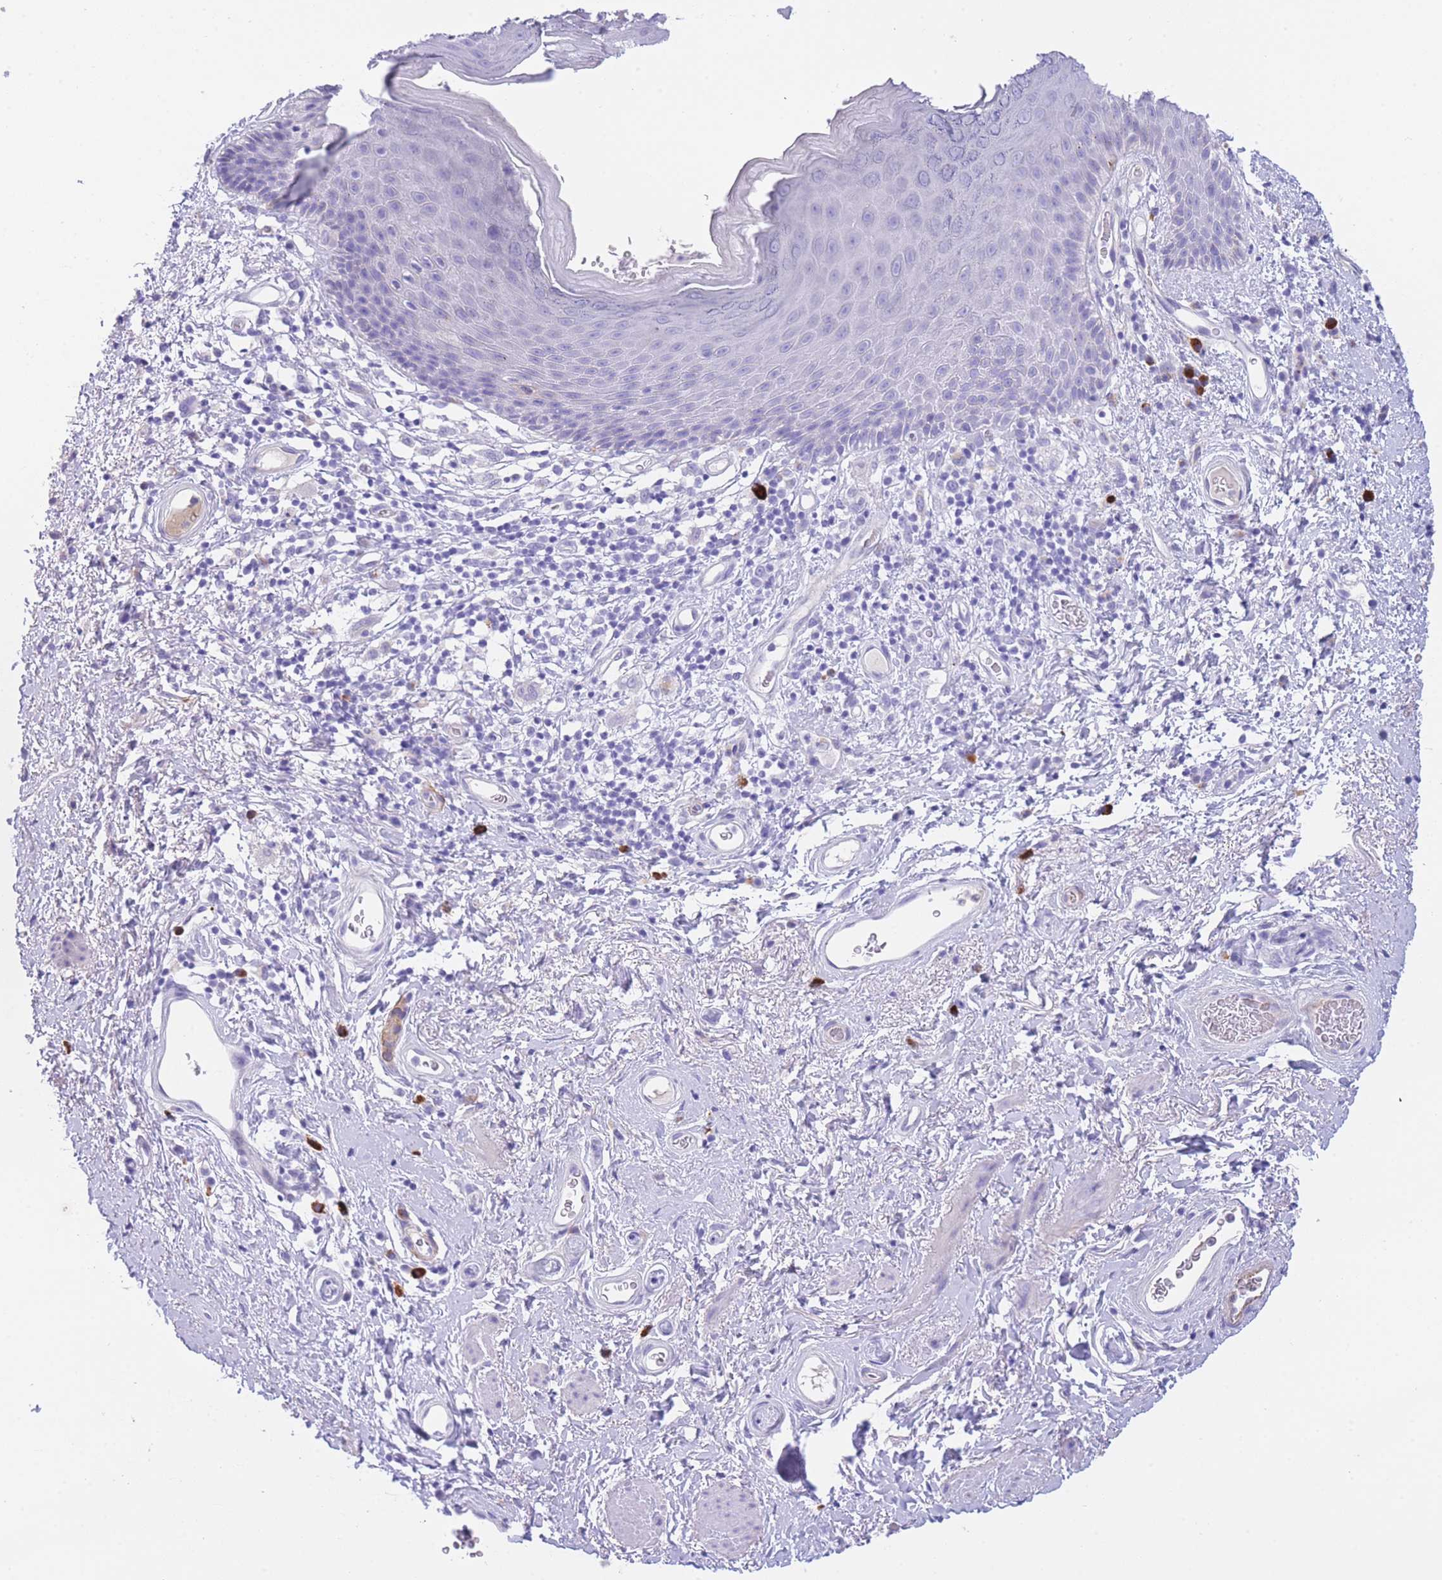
{"staining": {"intensity": "negative", "quantity": "none", "location": "none"}, "tissue": "skin", "cell_type": "Epidermal cells", "image_type": "normal", "snomed": [{"axis": "morphology", "description": "Normal tissue, NOS"}, {"axis": "topography", "description": "Anal"}], "caption": "Protein analysis of benign skin reveals no significant staining in epidermal cells. The staining is performed using DAB brown chromogen with nuclei counter-stained in using hematoxylin.", "gene": "PLBD1", "patient": {"sex": "female", "age": 46}}